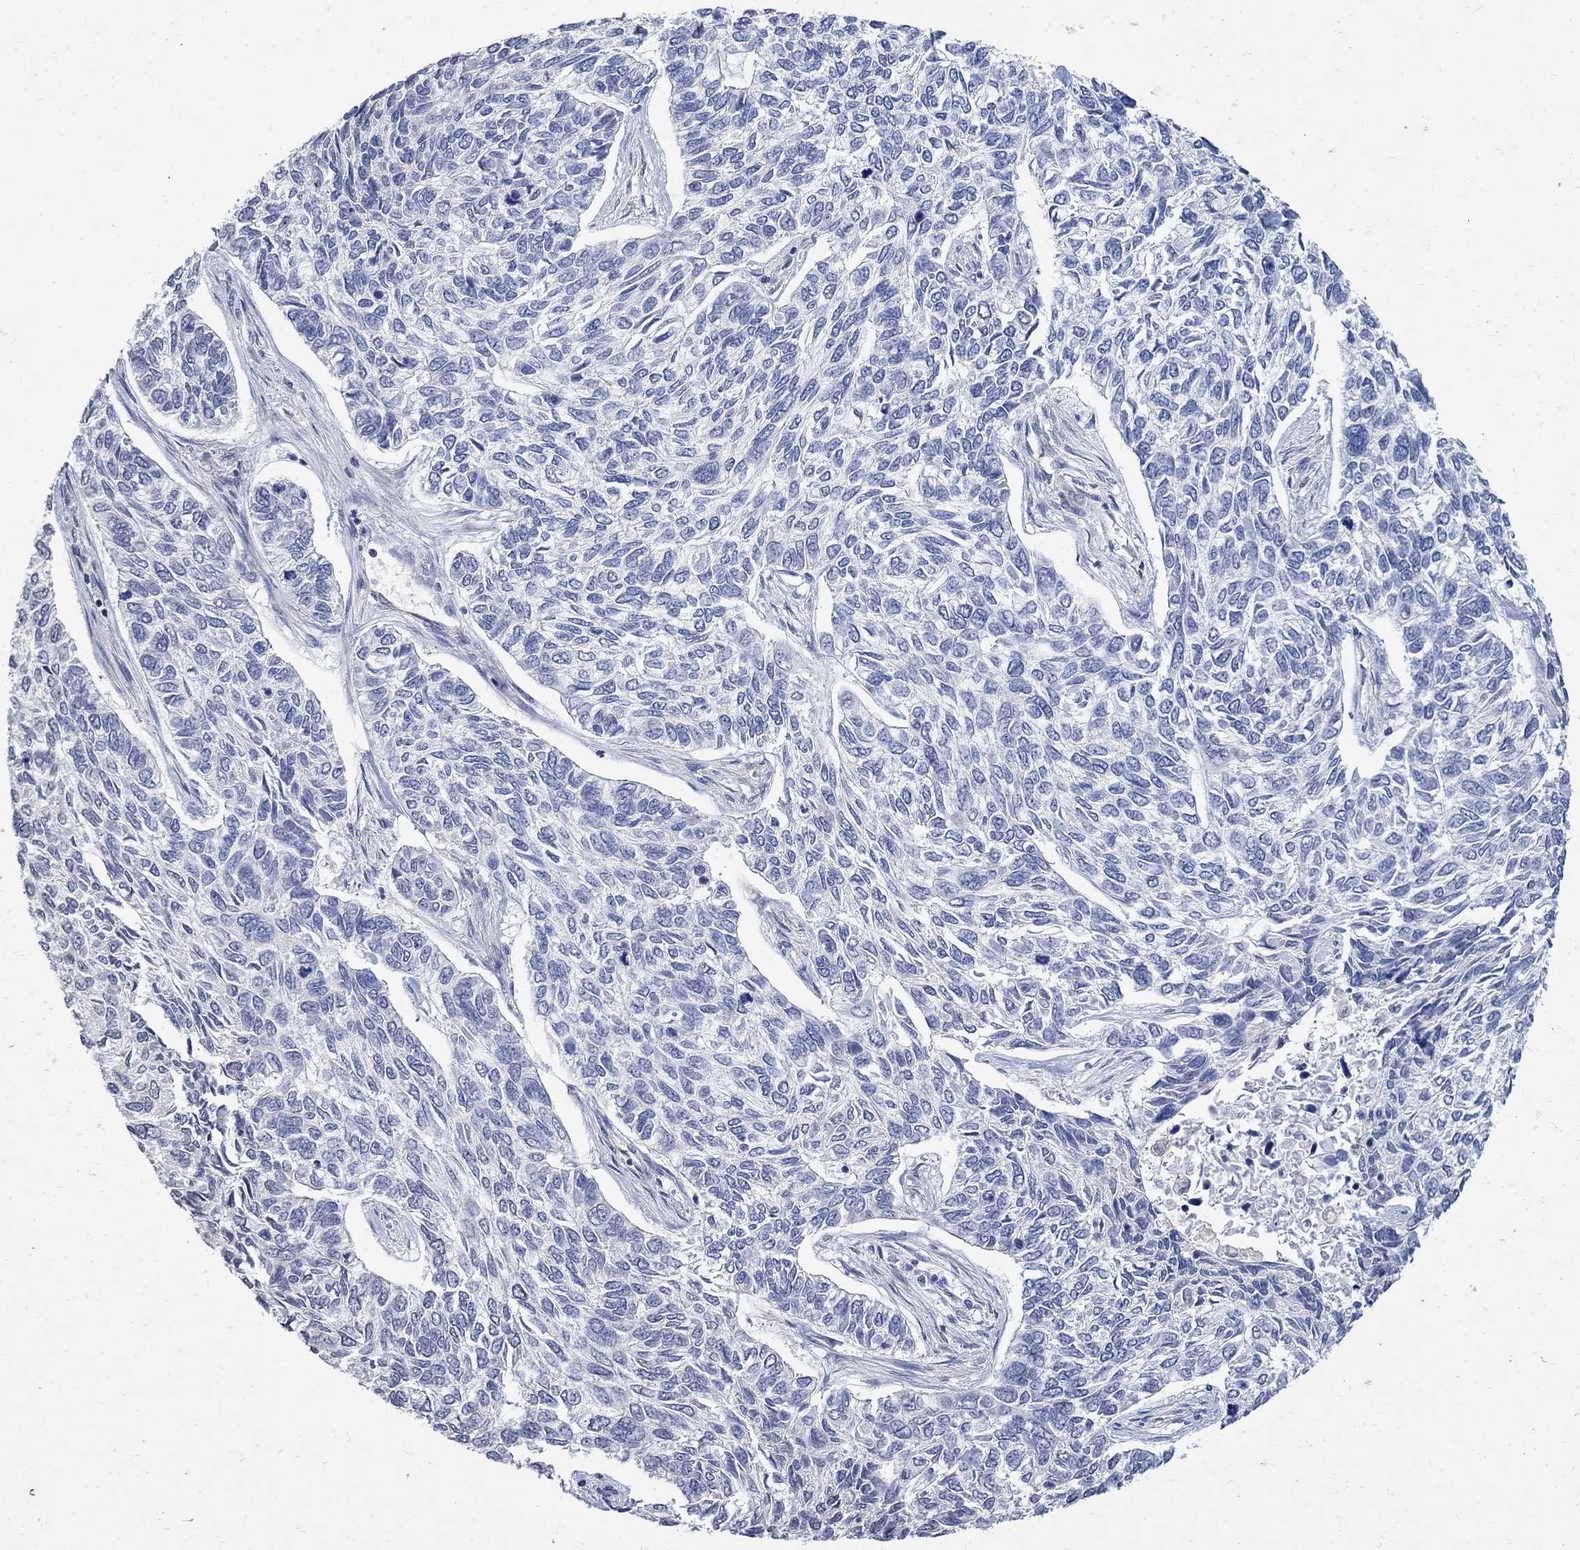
{"staining": {"intensity": "negative", "quantity": "none", "location": "none"}, "tissue": "skin cancer", "cell_type": "Tumor cells", "image_type": "cancer", "snomed": [{"axis": "morphology", "description": "Basal cell carcinoma"}, {"axis": "topography", "description": "Skin"}], "caption": "This is an immunohistochemistry (IHC) image of human skin basal cell carcinoma. There is no positivity in tumor cells.", "gene": "TGM2", "patient": {"sex": "female", "age": 65}}